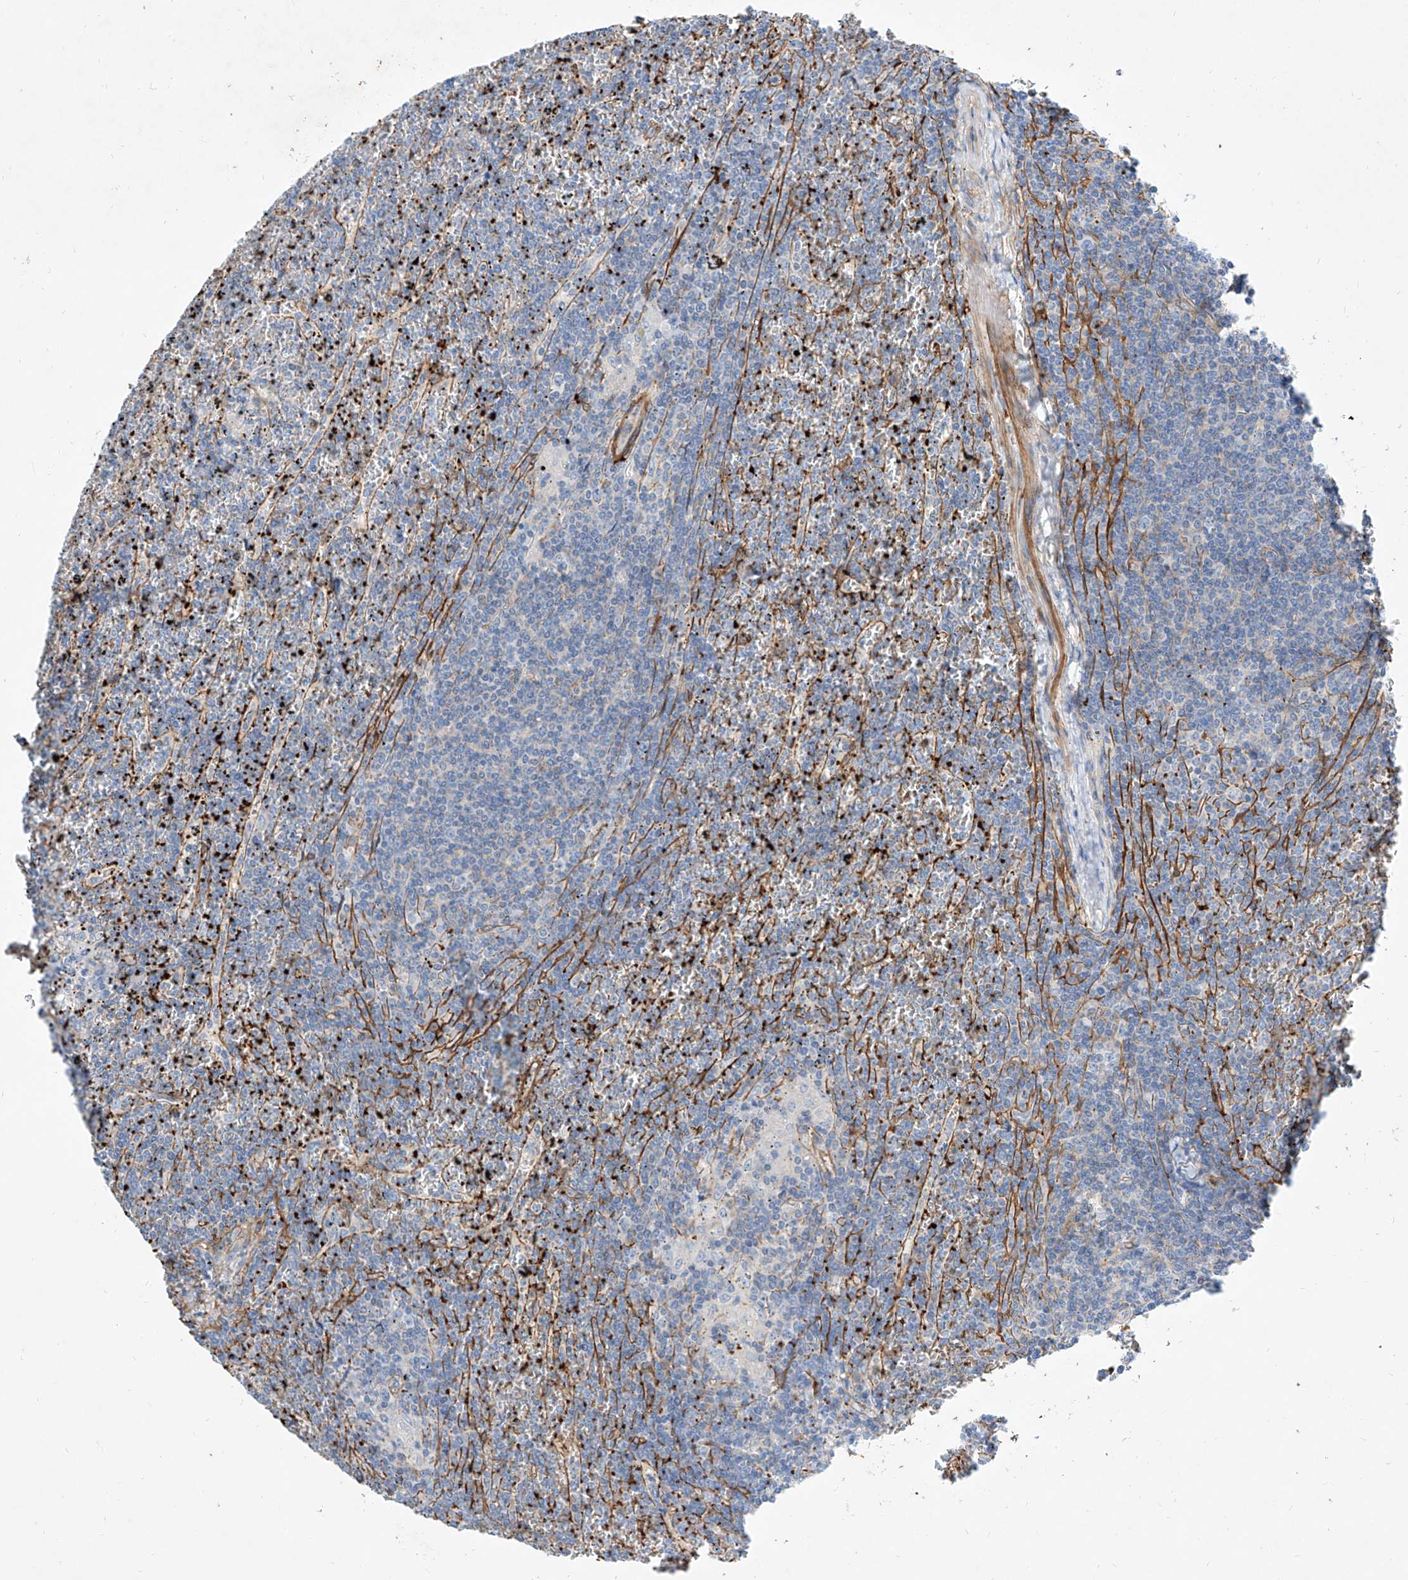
{"staining": {"intensity": "negative", "quantity": "none", "location": "none"}, "tissue": "lymphoma", "cell_type": "Tumor cells", "image_type": "cancer", "snomed": [{"axis": "morphology", "description": "Malignant lymphoma, non-Hodgkin's type, Low grade"}, {"axis": "topography", "description": "Spleen"}], "caption": "This is a micrograph of IHC staining of low-grade malignant lymphoma, non-Hodgkin's type, which shows no expression in tumor cells.", "gene": "TAS2R60", "patient": {"sex": "female", "age": 19}}